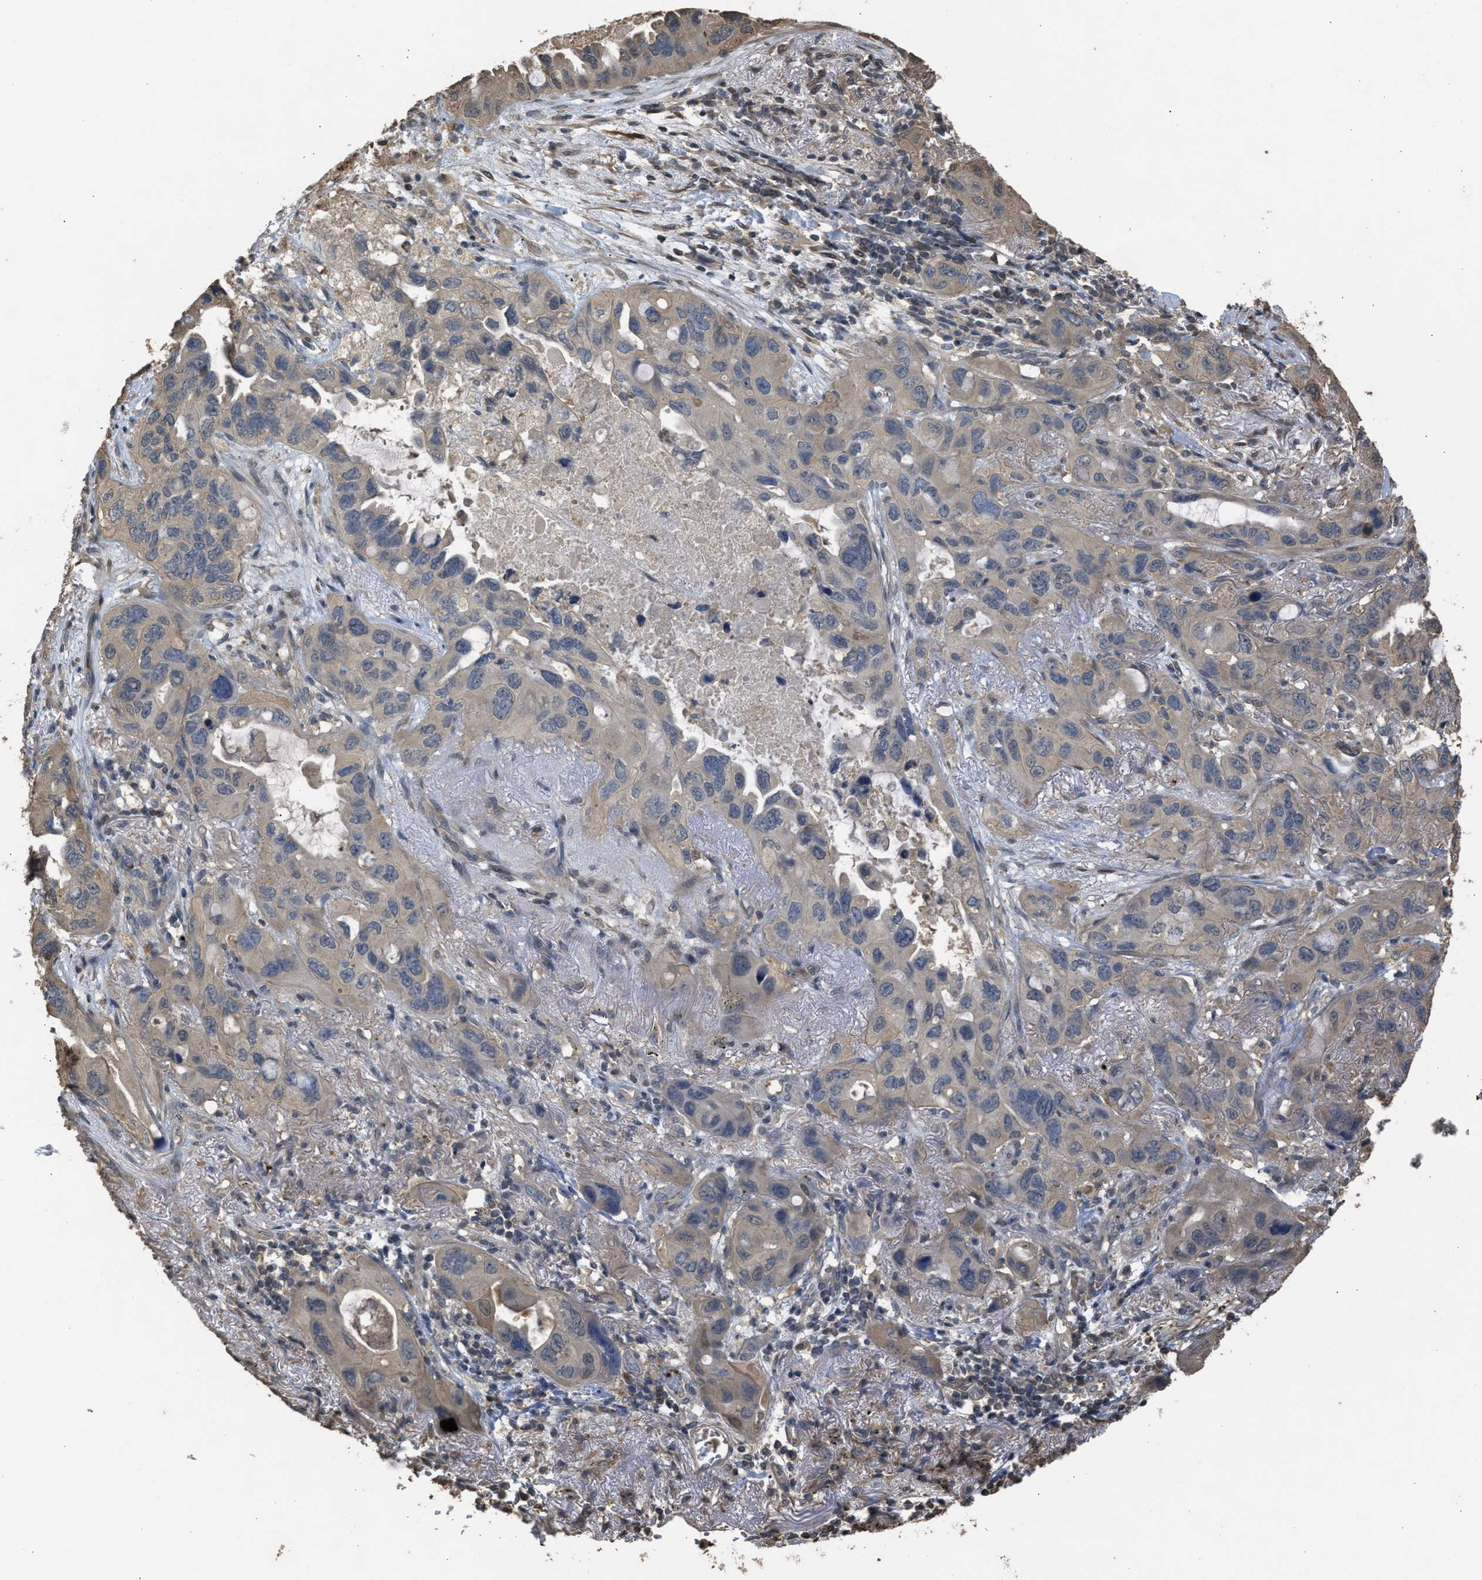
{"staining": {"intensity": "weak", "quantity": "<25%", "location": "cytoplasmic/membranous"}, "tissue": "lung cancer", "cell_type": "Tumor cells", "image_type": "cancer", "snomed": [{"axis": "morphology", "description": "Squamous cell carcinoma, NOS"}, {"axis": "topography", "description": "Lung"}], "caption": "An immunohistochemistry histopathology image of lung cancer is shown. There is no staining in tumor cells of lung cancer.", "gene": "ARHGDIA", "patient": {"sex": "female", "age": 73}}